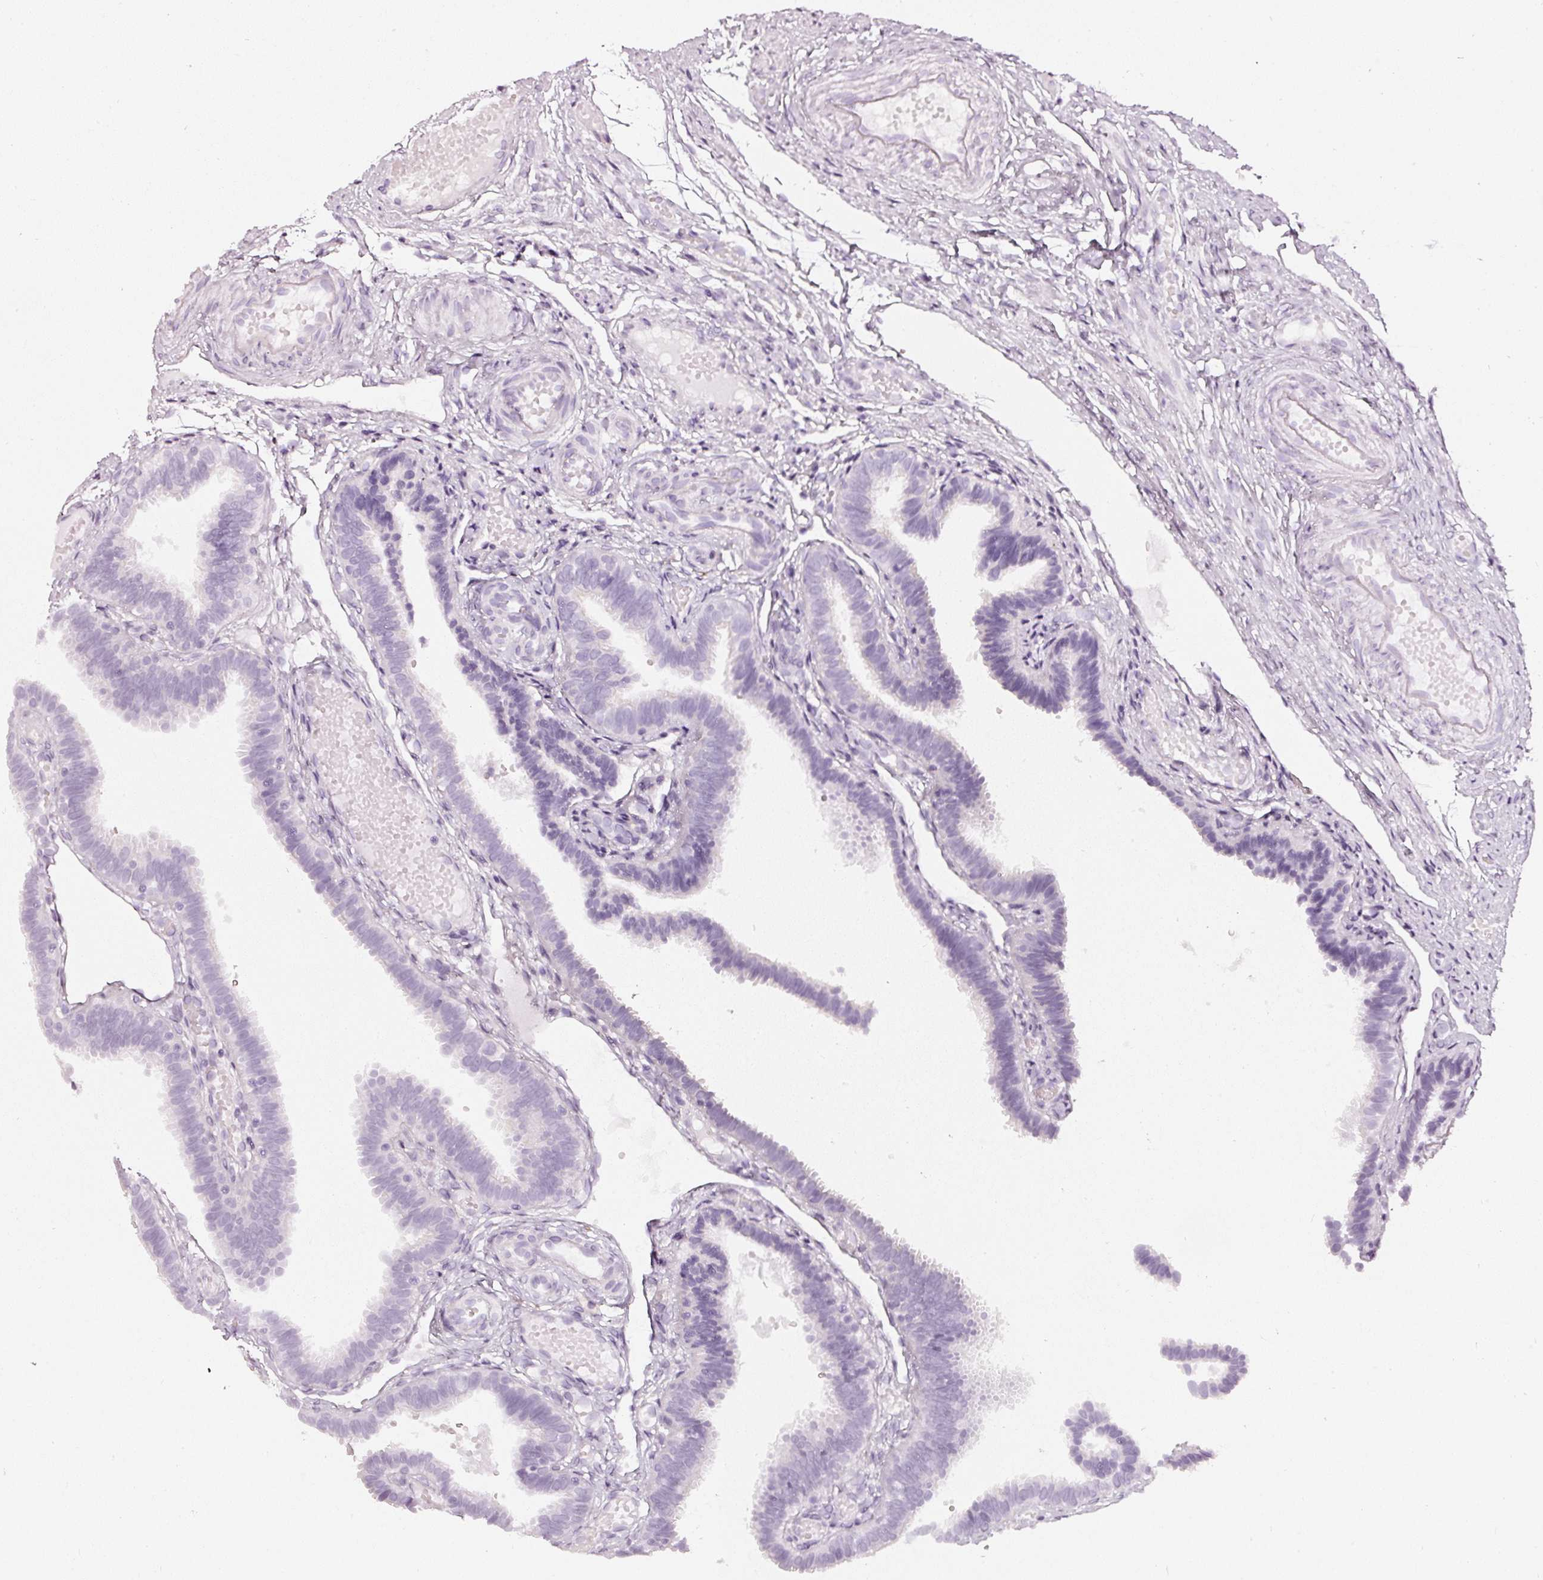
{"staining": {"intensity": "negative", "quantity": "none", "location": "none"}, "tissue": "fallopian tube", "cell_type": "Glandular cells", "image_type": "normal", "snomed": [{"axis": "morphology", "description": "Normal tissue, NOS"}, {"axis": "topography", "description": "Fallopian tube"}], "caption": "Micrograph shows no significant protein expression in glandular cells of normal fallopian tube. (DAB (3,3'-diaminobenzidine) immunohistochemistry with hematoxylin counter stain).", "gene": "CNP", "patient": {"sex": "female", "age": 37}}